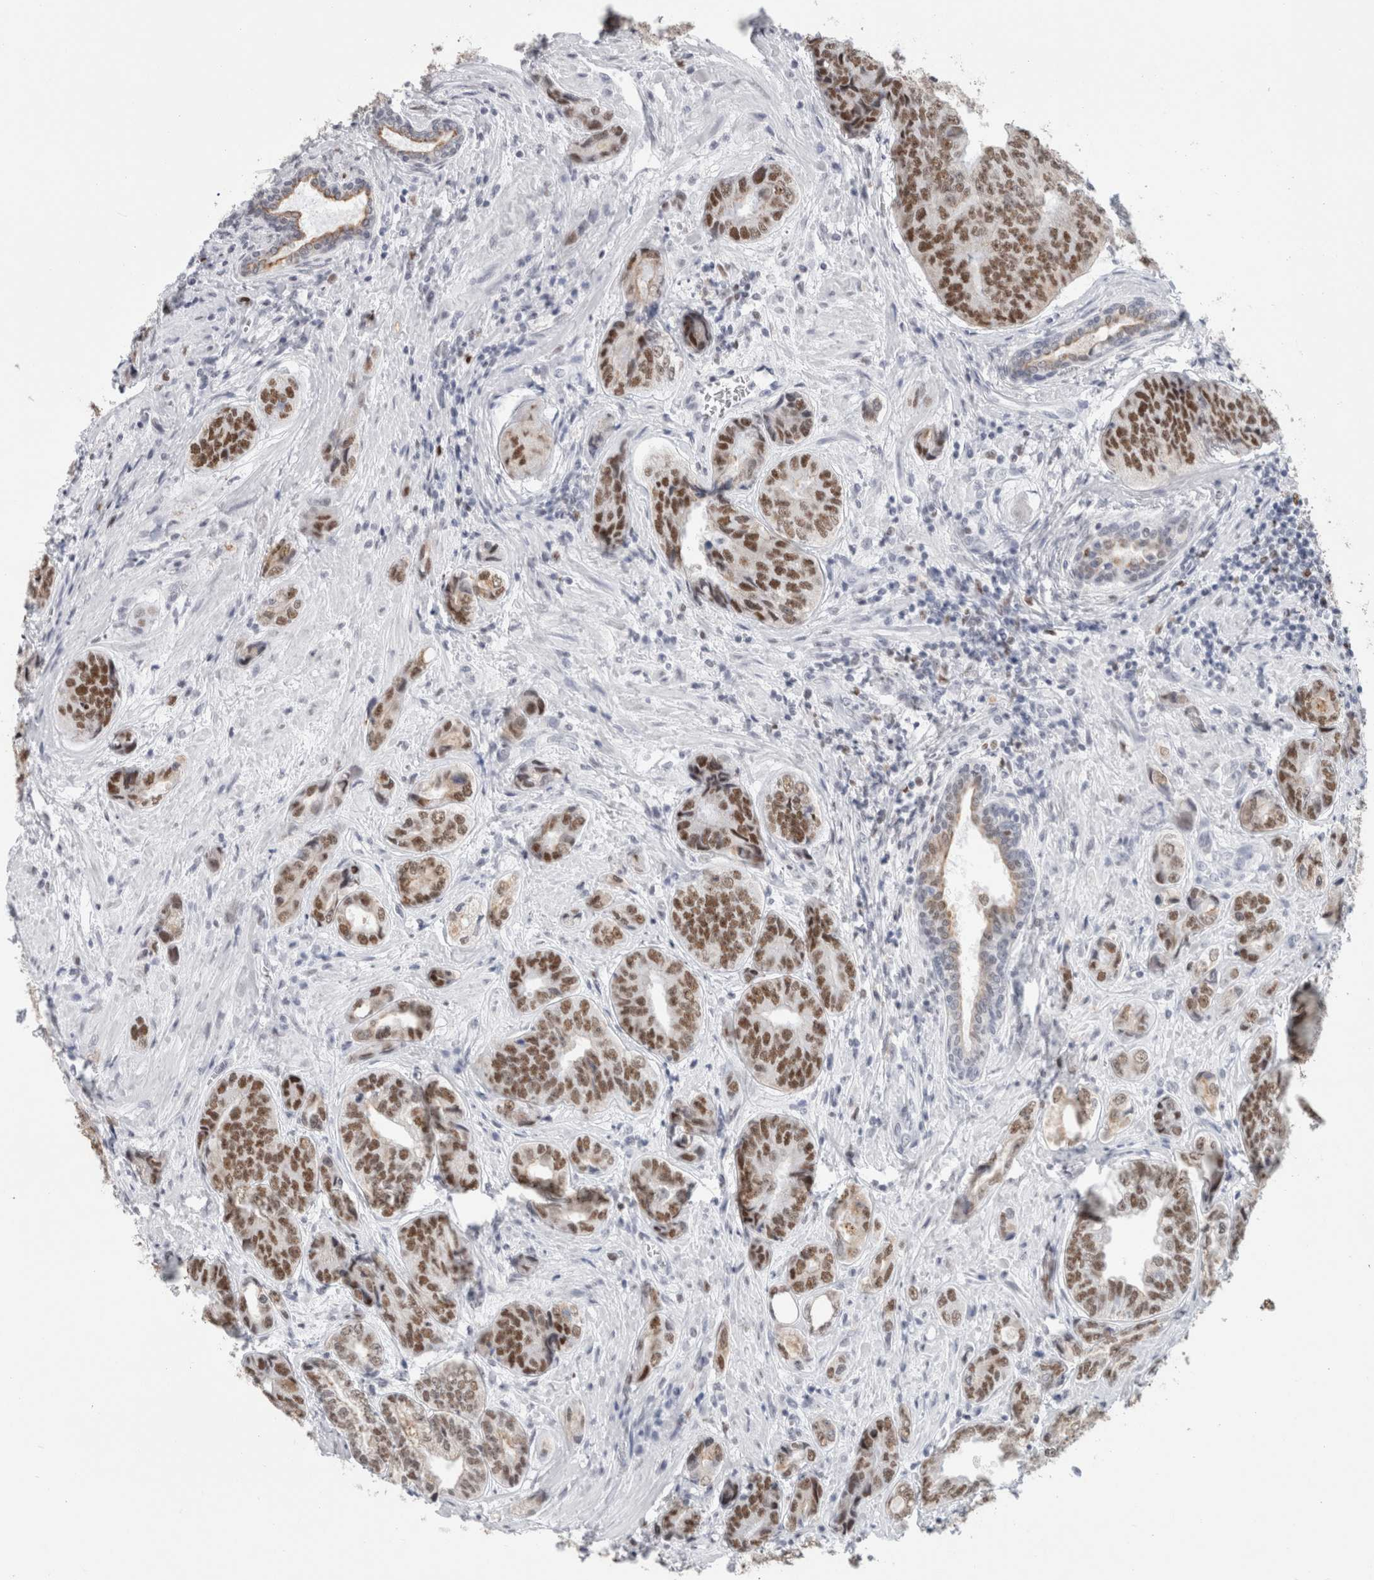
{"staining": {"intensity": "moderate", "quantity": ">75%", "location": "nuclear"}, "tissue": "prostate cancer", "cell_type": "Tumor cells", "image_type": "cancer", "snomed": [{"axis": "morphology", "description": "Adenocarcinoma, High grade"}, {"axis": "topography", "description": "Prostate"}], "caption": "Tumor cells display medium levels of moderate nuclear expression in approximately >75% of cells in human prostate adenocarcinoma (high-grade).", "gene": "SMARCC1", "patient": {"sex": "male", "age": 61}}